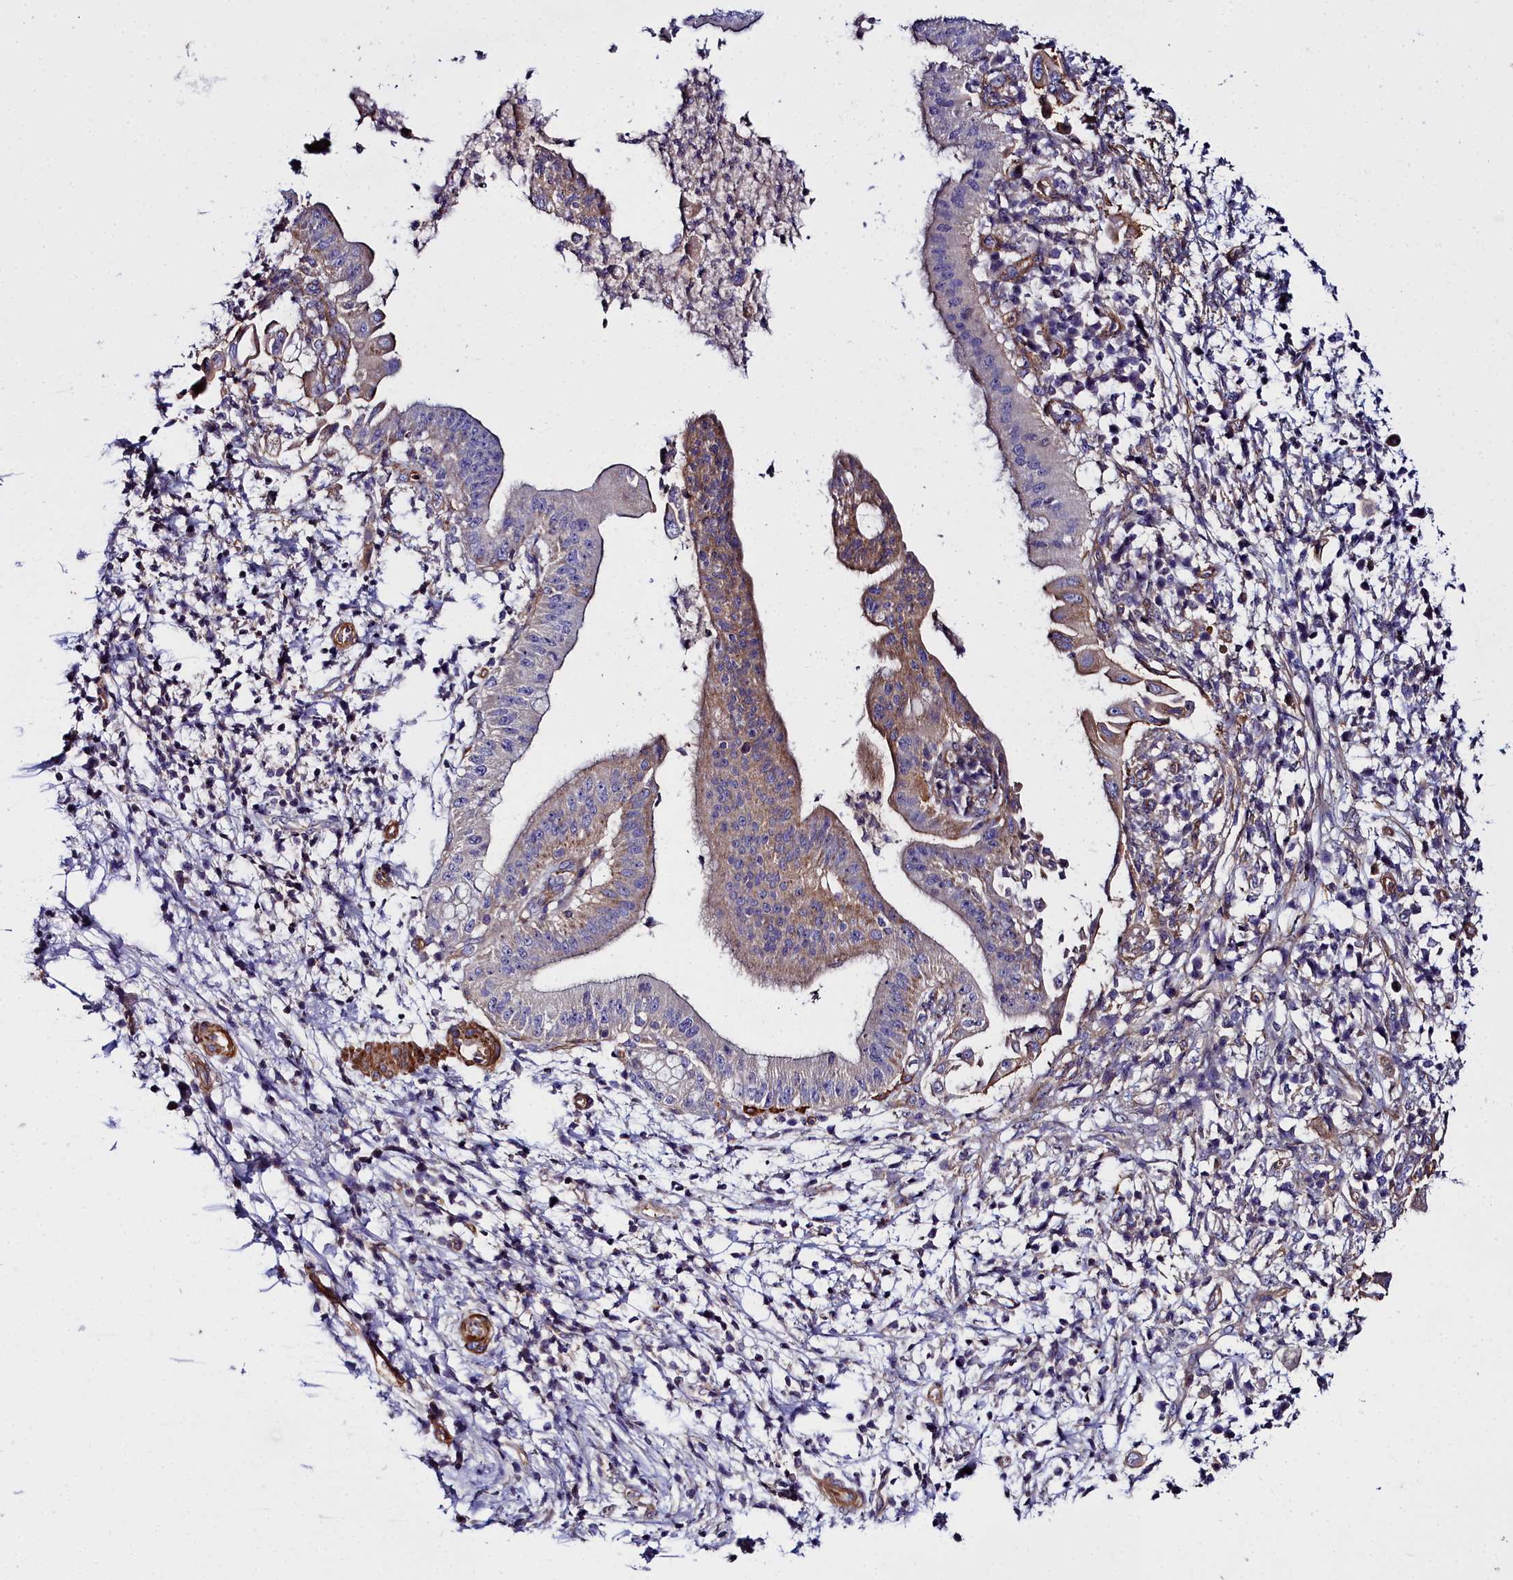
{"staining": {"intensity": "moderate", "quantity": "<25%", "location": "cytoplasmic/membranous"}, "tissue": "pancreatic cancer", "cell_type": "Tumor cells", "image_type": "cancer", "snomed": [{"axis": "morphology", "description": "Adenocarcinoma, NOS"}, {"axis": "topography", "description": "Pancreas"}], "caption": "Adenocarcinoma (pancreatic) was stained to show a protein in brown. There is low levels of moderate cytoplasmic/membranous staining in about <25% of tumor cells. The protein of interest is stained brown, and the nuclei are stained in blue (DAB (3,3'-diaminobenzidine) IHC with brightfield microscopy, high magnification).", "gene": "FADS3", "patient": {"sex": "male", "age": 68}}